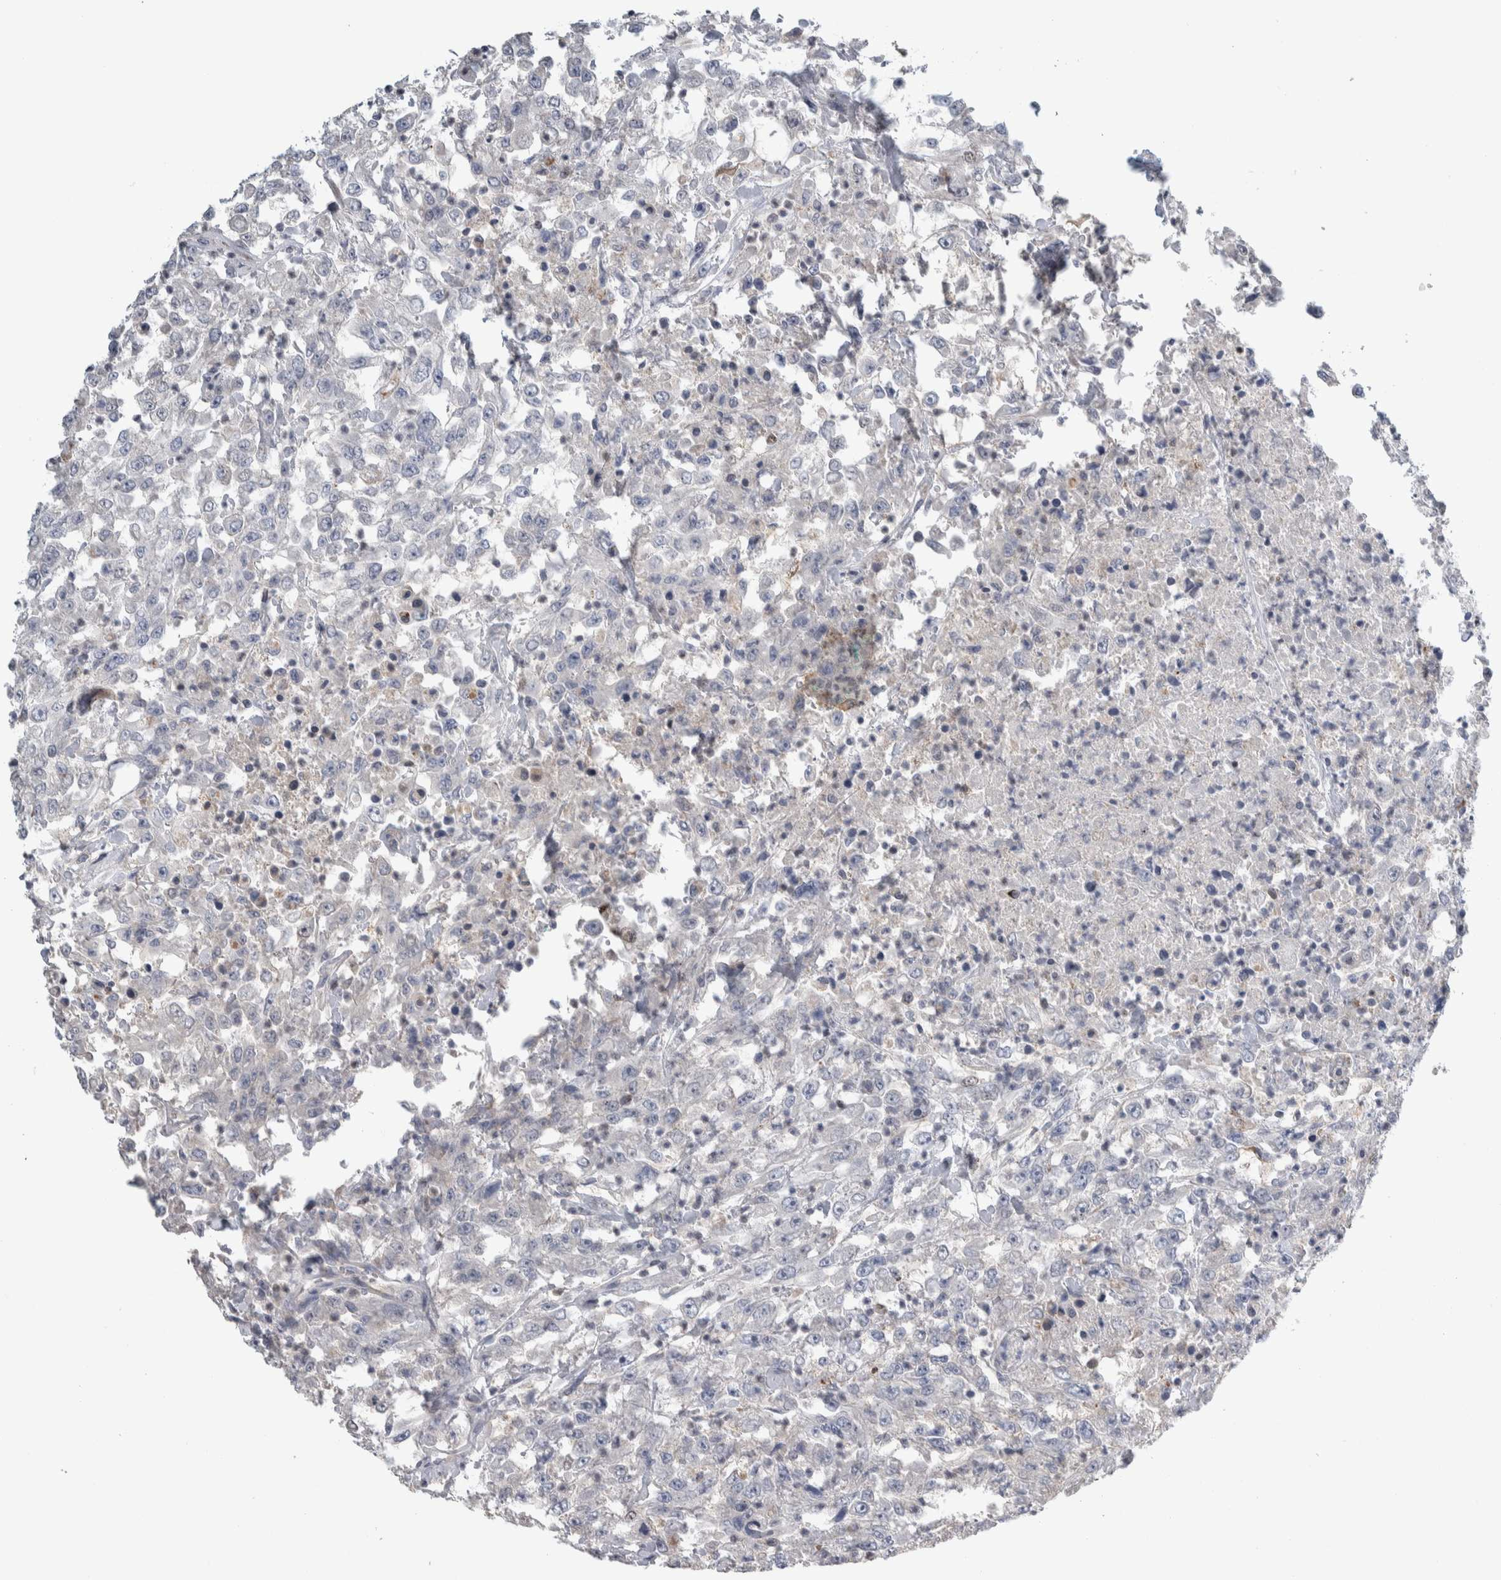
{"staining": {"intensity": "negative", "quantity": "none", "location": "none"}, "tissue": "urothelial cancer", "cell_type": "Tumor cells", "image_type": "cancer", "snomed": [{"axis": "morphology", "description": "Urothelial carcinoma, High grade"}, {"axis": "topography", "description": "Urinary bladder"}], "caption": "Immunohistochemistry micrograph of neoplastic tissue: human urothelial cancer stained with DAB (3,3'-diaminobenzidine) displays no significant protein positivity in tumor cells. (Brightfield microscopy of DAB immunohistochemistry (IHC) at high magnification).", "gene": "TAX1BP1", "patient": {"sex": "male", "age": 46}}